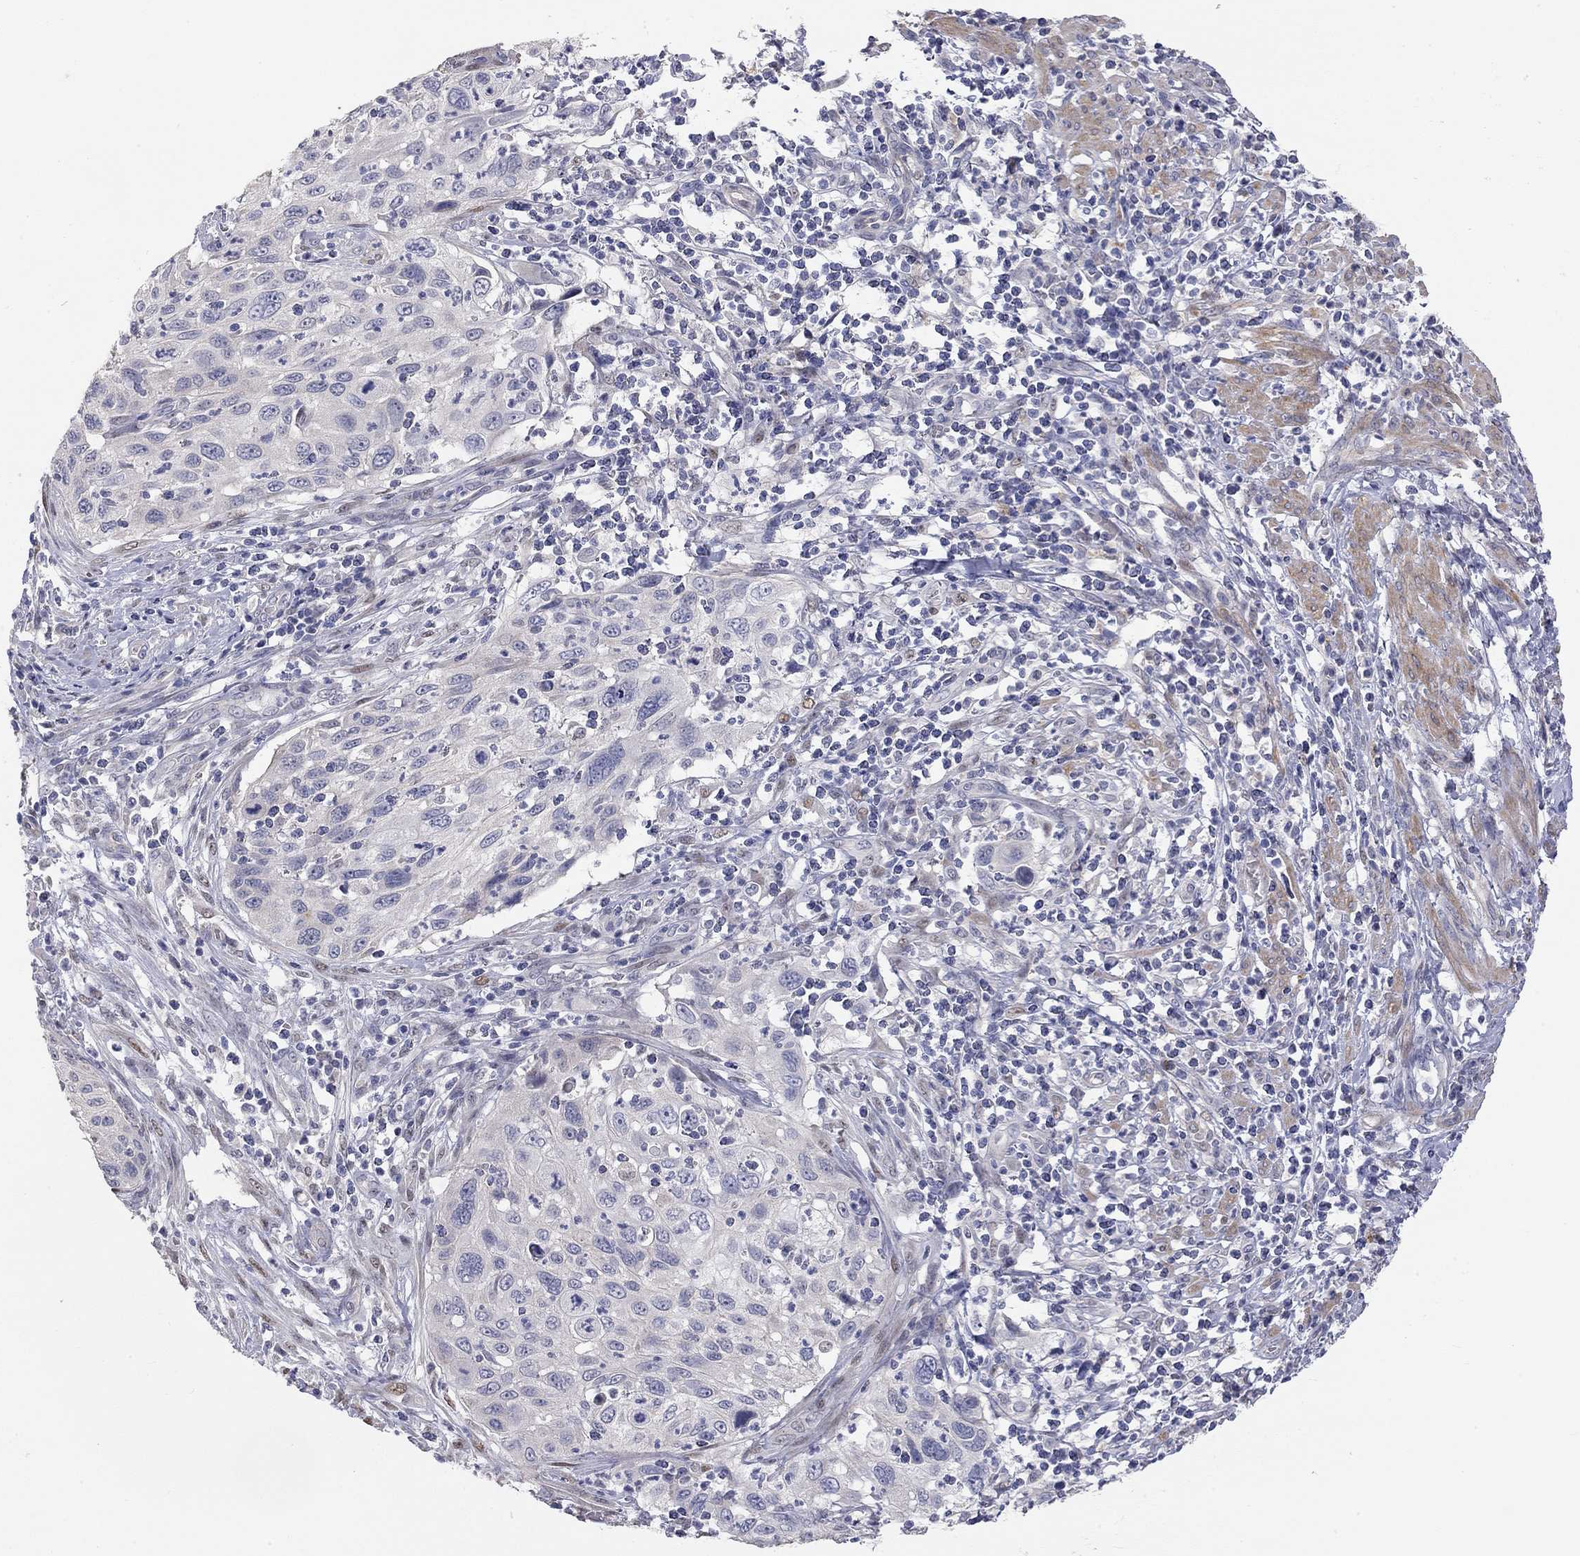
{"staining": {"intensity": "negative", "quantity": "none", "location": "none"}, "tissue": "cervical cancer", "cell_type": "Tumor cells", "image_type": "cancer", "snomed": [{"axis": "morphology", "description": "Squamous cell carcinoma, NOS"}, {"axis": "topography", "description": "Cervix"}], "caption": "This is a photomicrograph of immunohistochemistry (IHC) staining of cervical cancer (squamous cell carcinoma), which shows no positivity in tumor cells. (DAB (3,3'-diaminobenzidine) immunohistochemistry (IHC) with hematoxylin counter stain).", "gene": "PAPSS2", "patient": {"sex": "female", "age": 70}}